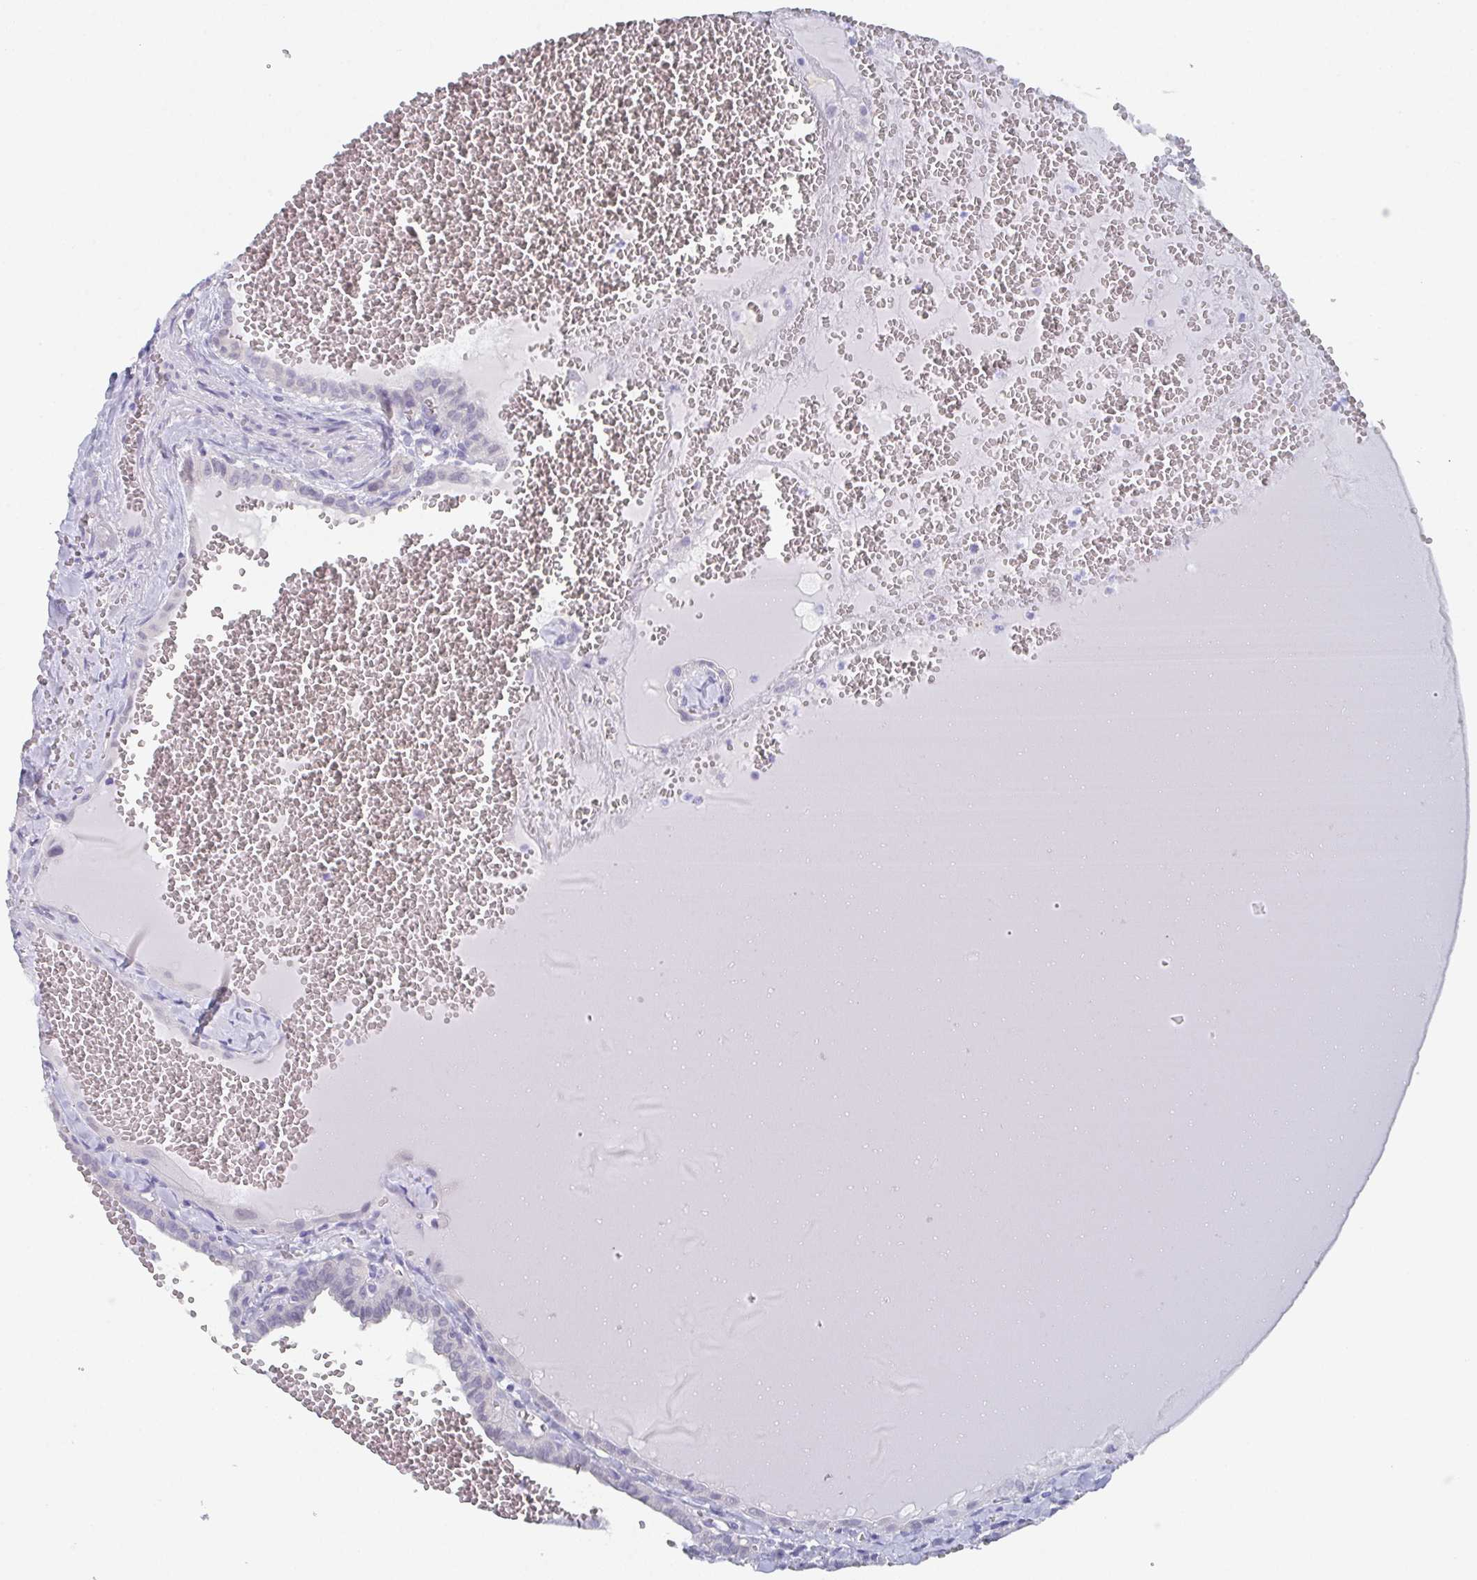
{"staining": {"intensity": "negative", "quantity": "none", "location": "none"}, "tissue": "thyroid cancer", "cell_type": "Tumor cells", "image_type": "cancer", "snomed": [{"axis": "morphology", "description": "Papillary adenocarcinoma, NOS"}, {"axis": "topography", "description": "Thyroid gland"}], "caption": "This is a histopathology image of IHC staining of thyroid cancer, which shows no expression in tumor cells.", "gene": "DYDC2", "patient": {"sex": "female", "age": 21}}